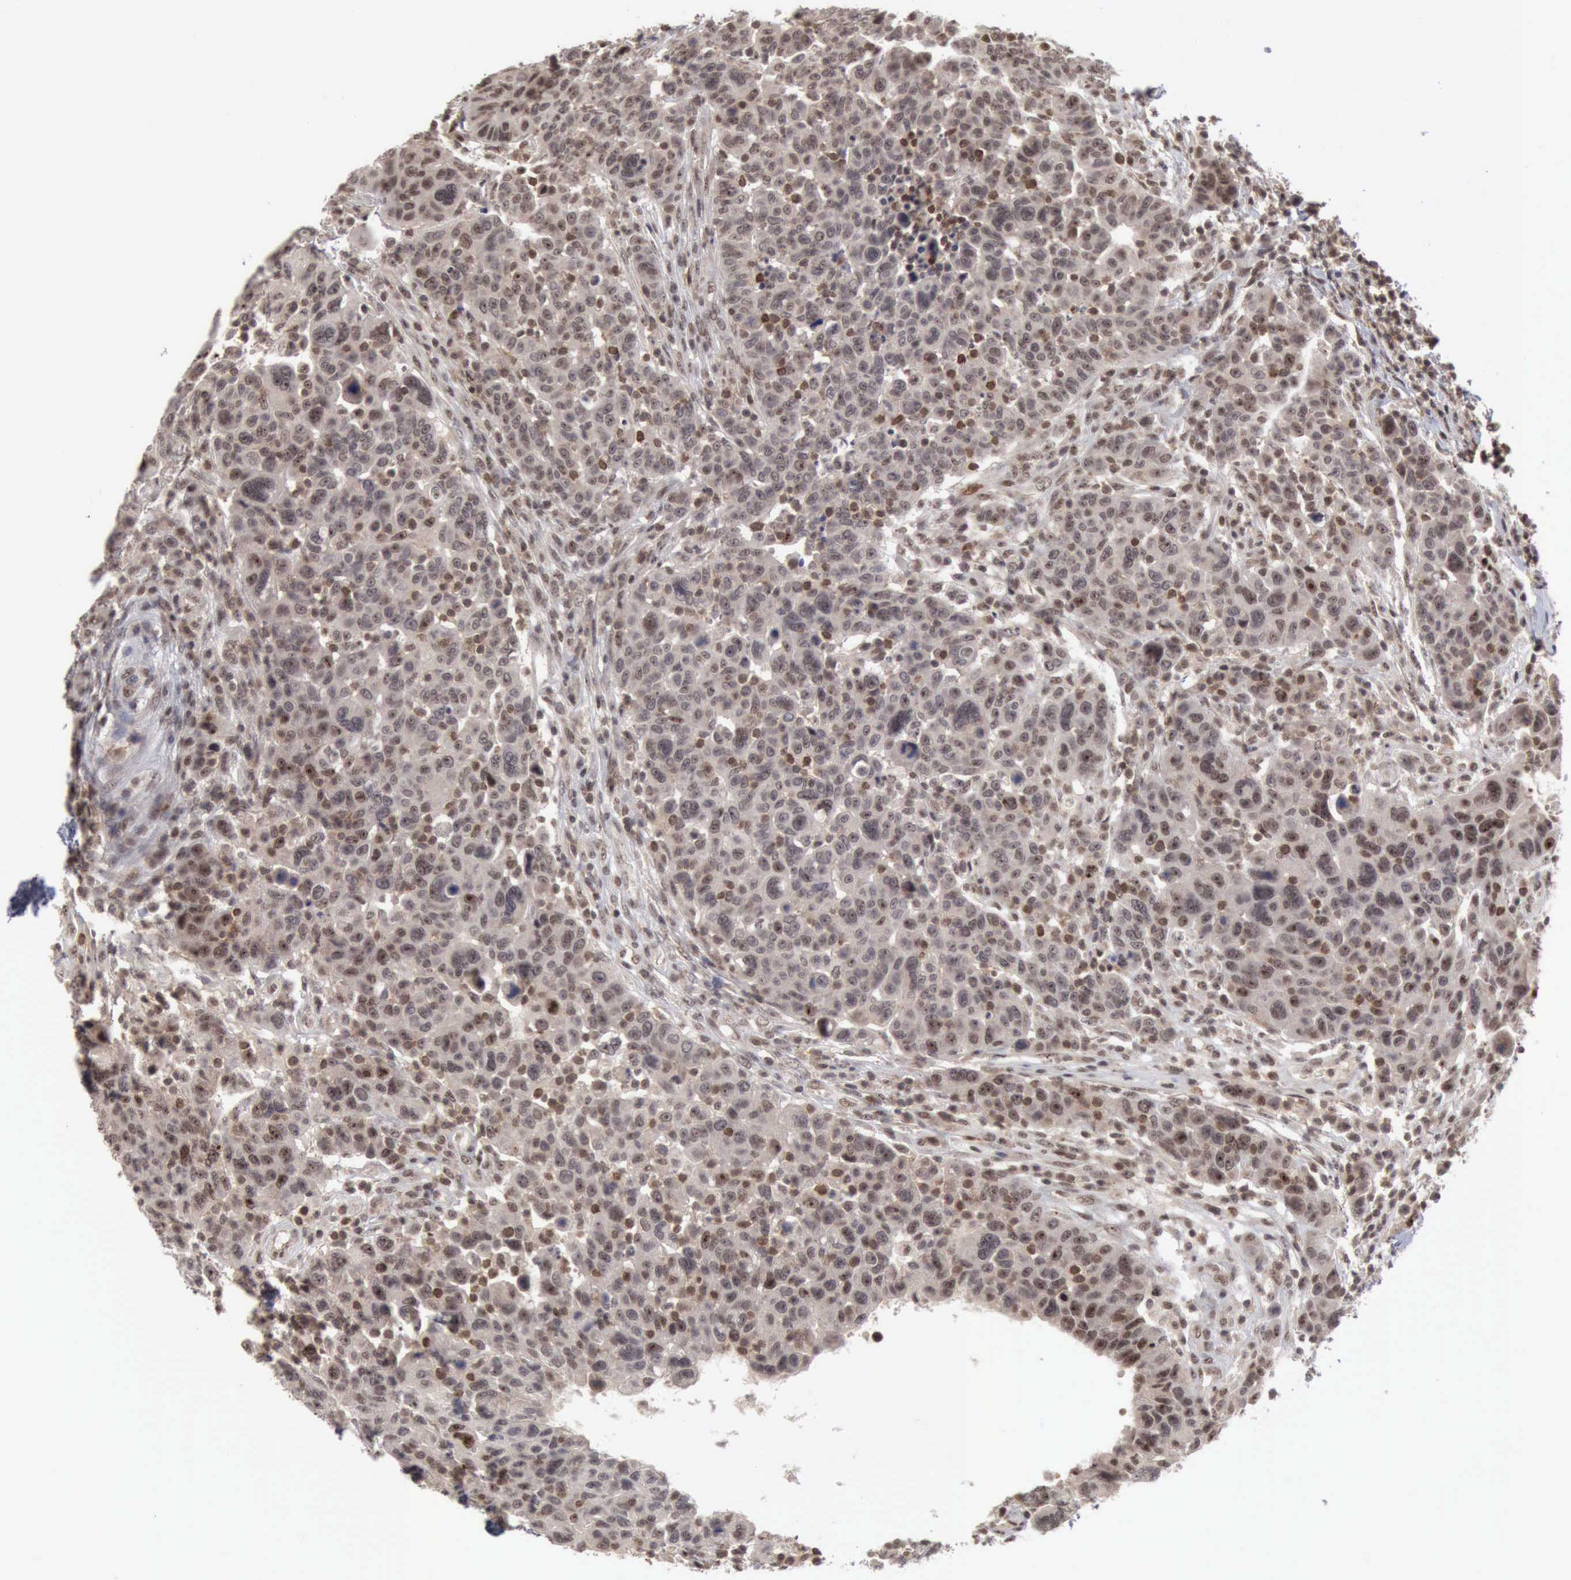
{"staining": {"intensity": "moderate", "quantity": ">75%", "location": "cytoplasmic/membranous,nuclear"}, "tissue": "breast cancer", "cell_type": "Tumor cells", "image_type": "cancer", "snomed": [{"axis": "morphology", "description": "Duct carcinoma"}, {"axis": "topography", "description": "Breast"}], "caption": "The histopathology image reveals immunohistochemical staining of invasive ductal carcinoma (breast). There is moderate cytoplasmic/membranous and nuclear expression is seen in about >75% of tumor cells.", "gene": "CDKN2A", "patient": {"sex": "female", "age": 37}}